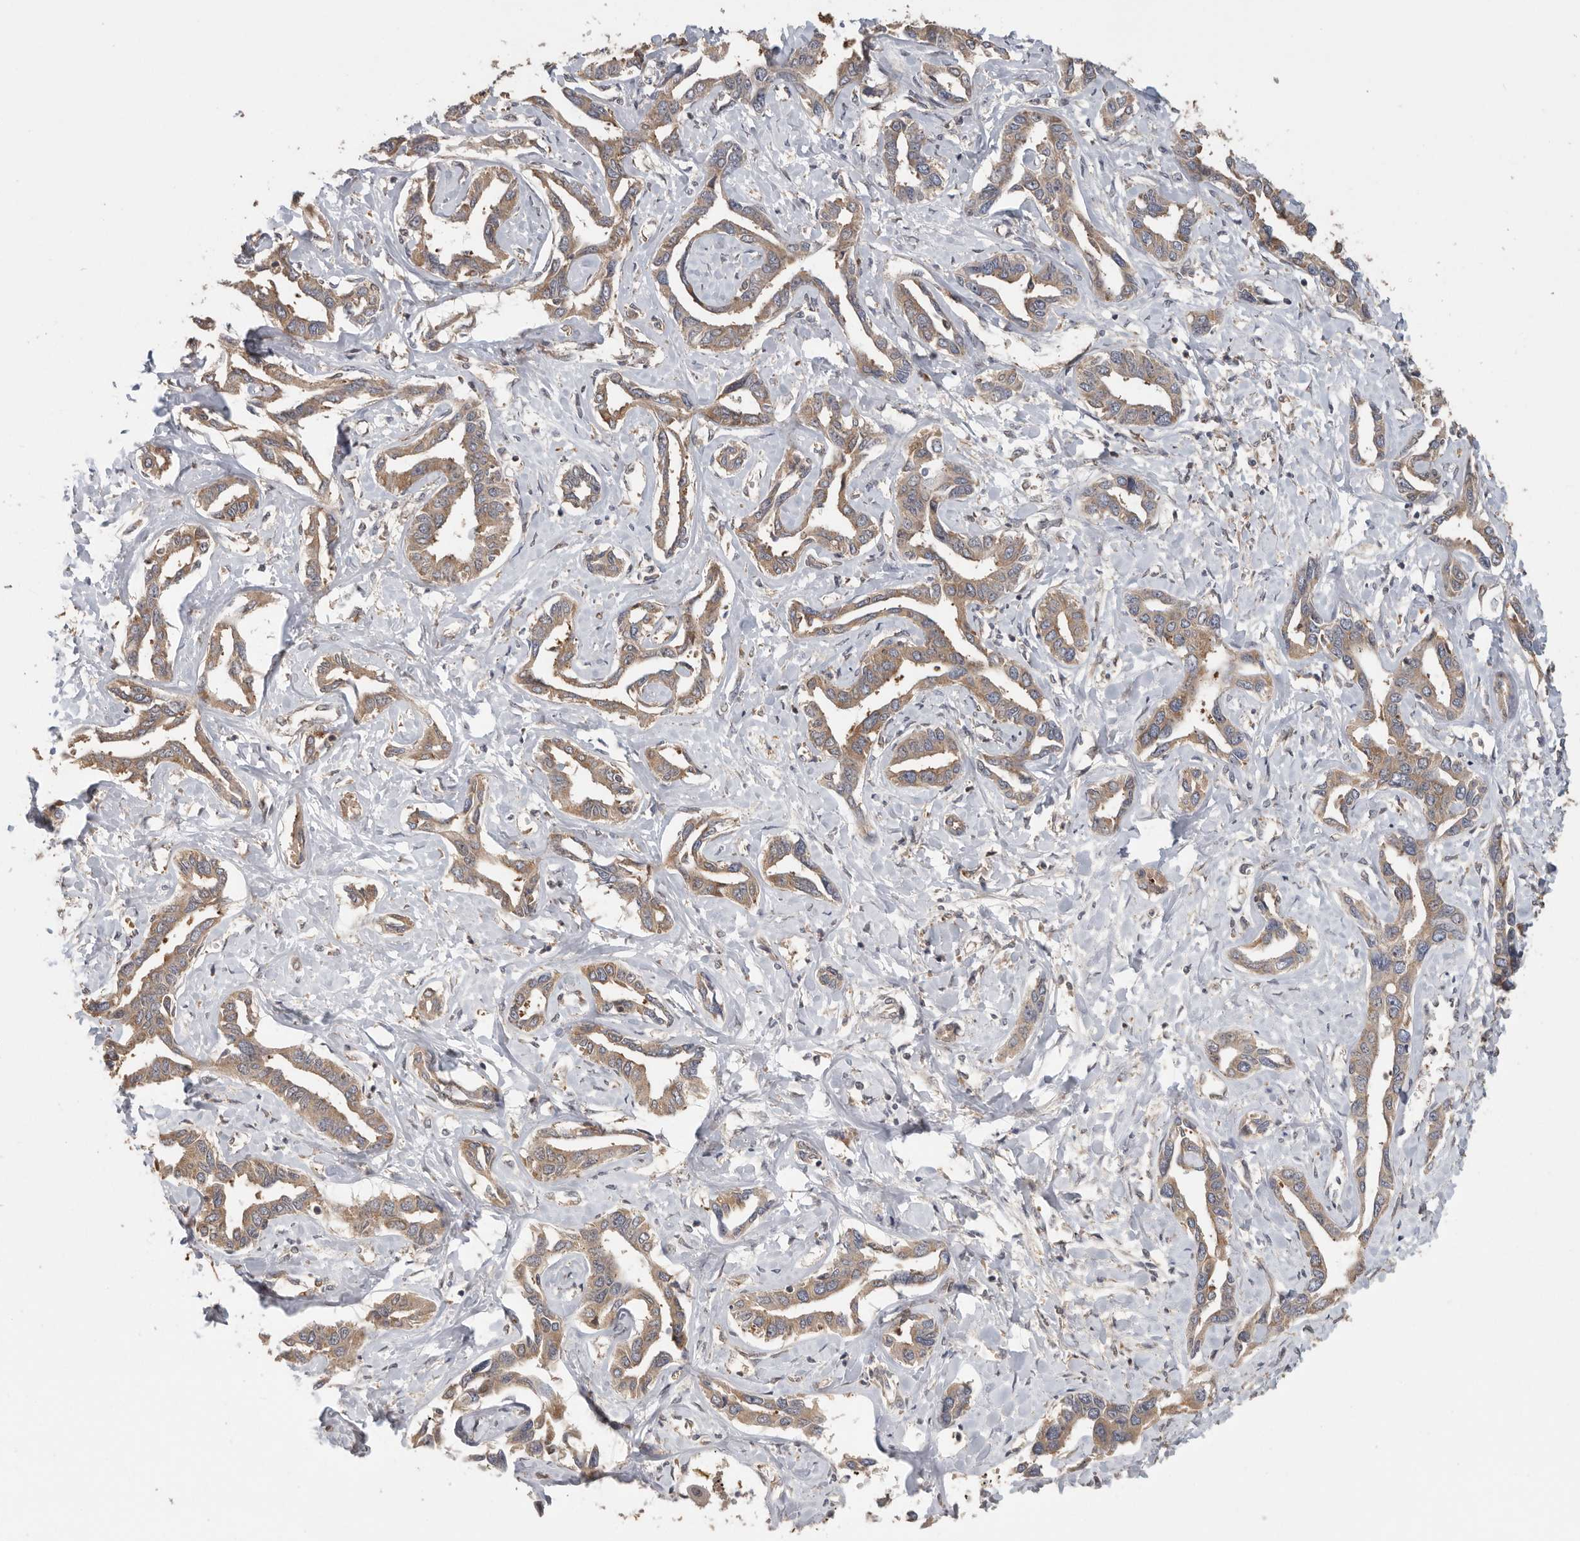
{"staining": {"intensity": "weak", "quantity": ">75%", "location": "cytoplasmic/membranous"}, "tissue": "liver cancer", "cell_type": "Tumor cells", "image_type": "cancer", "snomed": [{"axis": "morphology", "description": "Cholangiocarcinoma"}, {"axis": "topography", "description": "Liver"}], "caption": "Immunohistochemical staining of human liver cancer (cholangiocarcinoma) reveals low levels of weak cytoplasmic/membranous protein staining in approximately >75% of tumor cells.", "gene": "CCT8", "patient": {"sex": "male", "age": 59}}